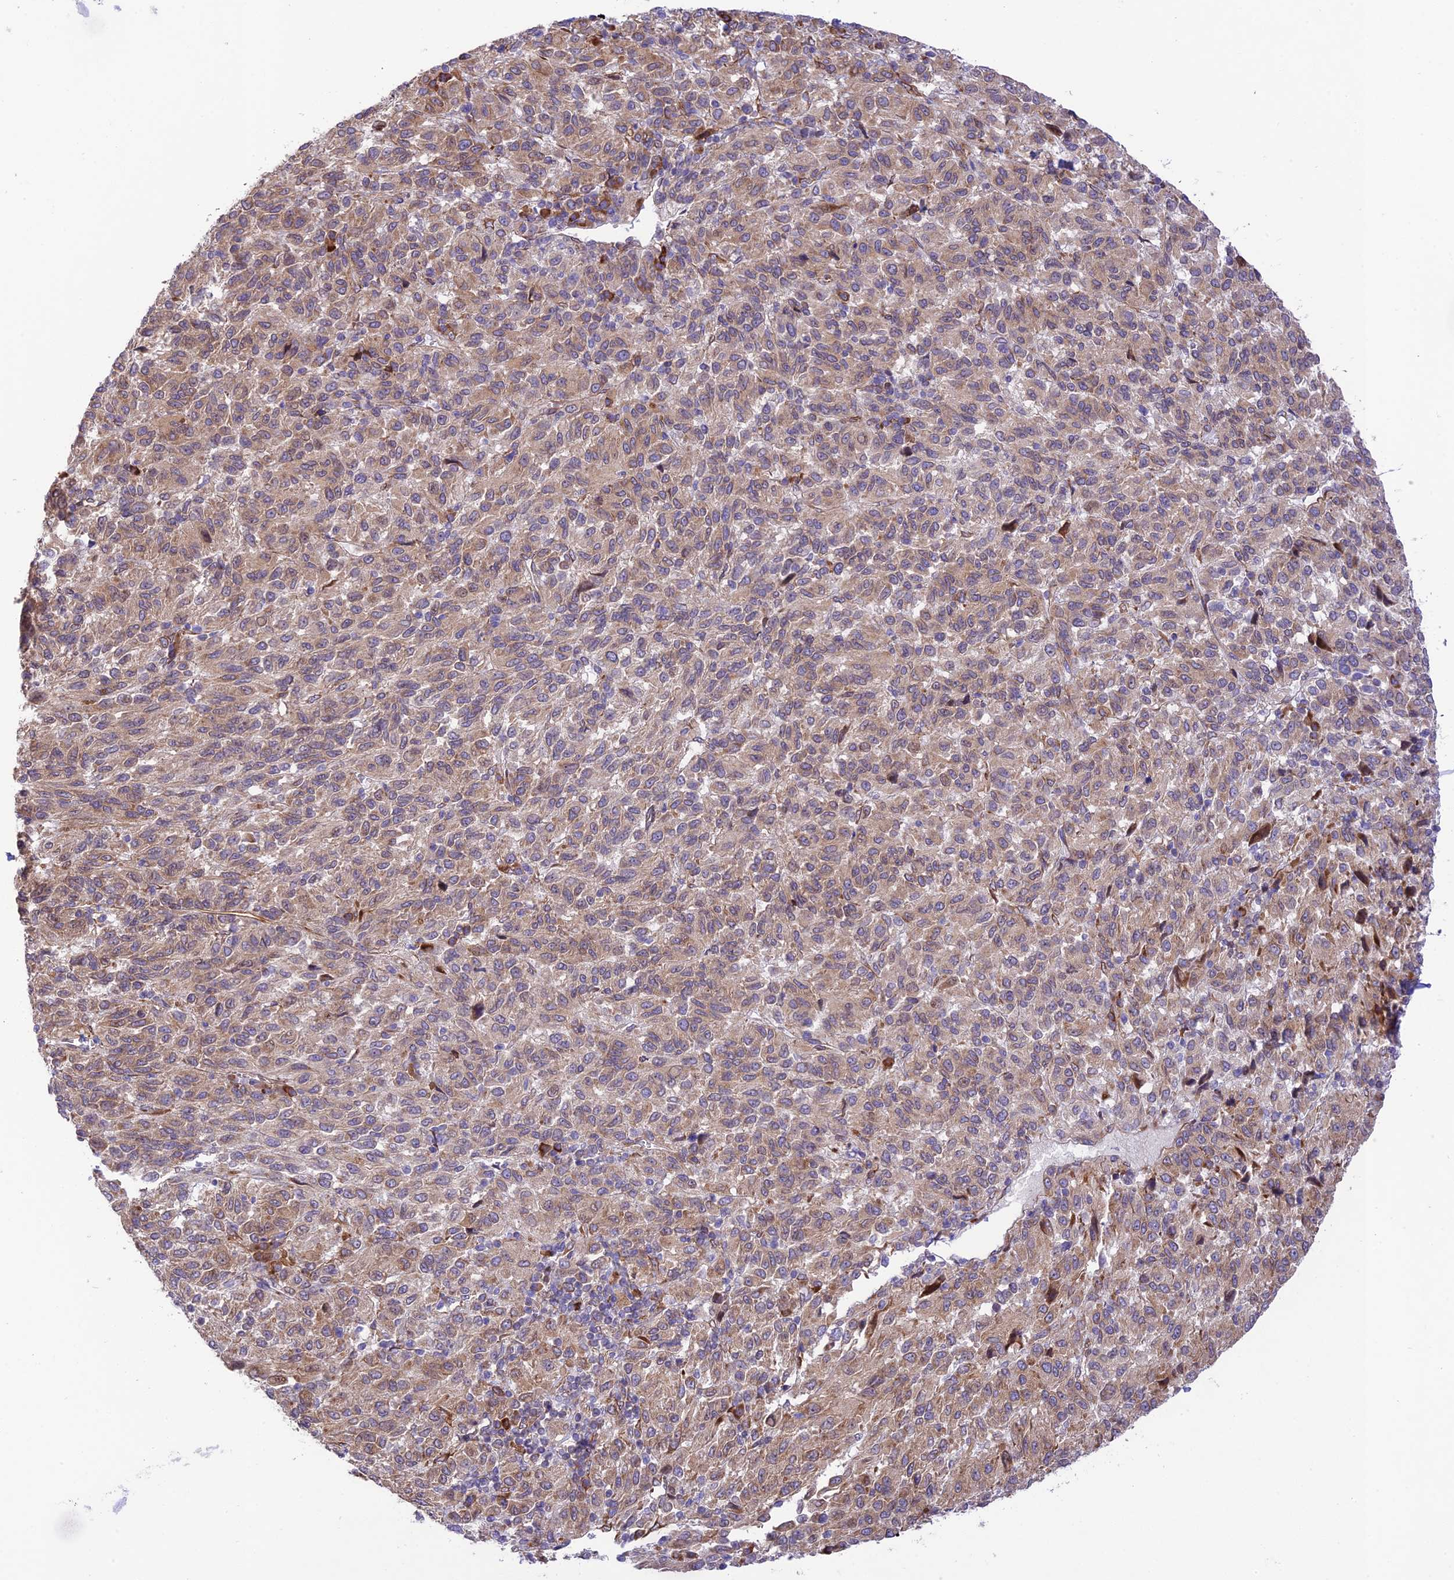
{"staining": {"intensity": "weak", "quantity": "25%-75%", "location": "cytoplasmic/membranous"}, "tissue": "melanoma", "cell_type": "Tumor cells", "image_type": "cancer", "snomed": [{"axis": "morphology", "description": "Malignant melanoma, Metastatic site"}, {"axis": "topography", "description": "Lung"}], "caption": "A high-resolution micrograph shows IHC staining of melanoma, which displays weak cytoplasmic/membranous staining in approximately 25%-75% of tumor cells.", "gene": "EXOC3L4", "patient": {"sex": "male", "age": 64}}